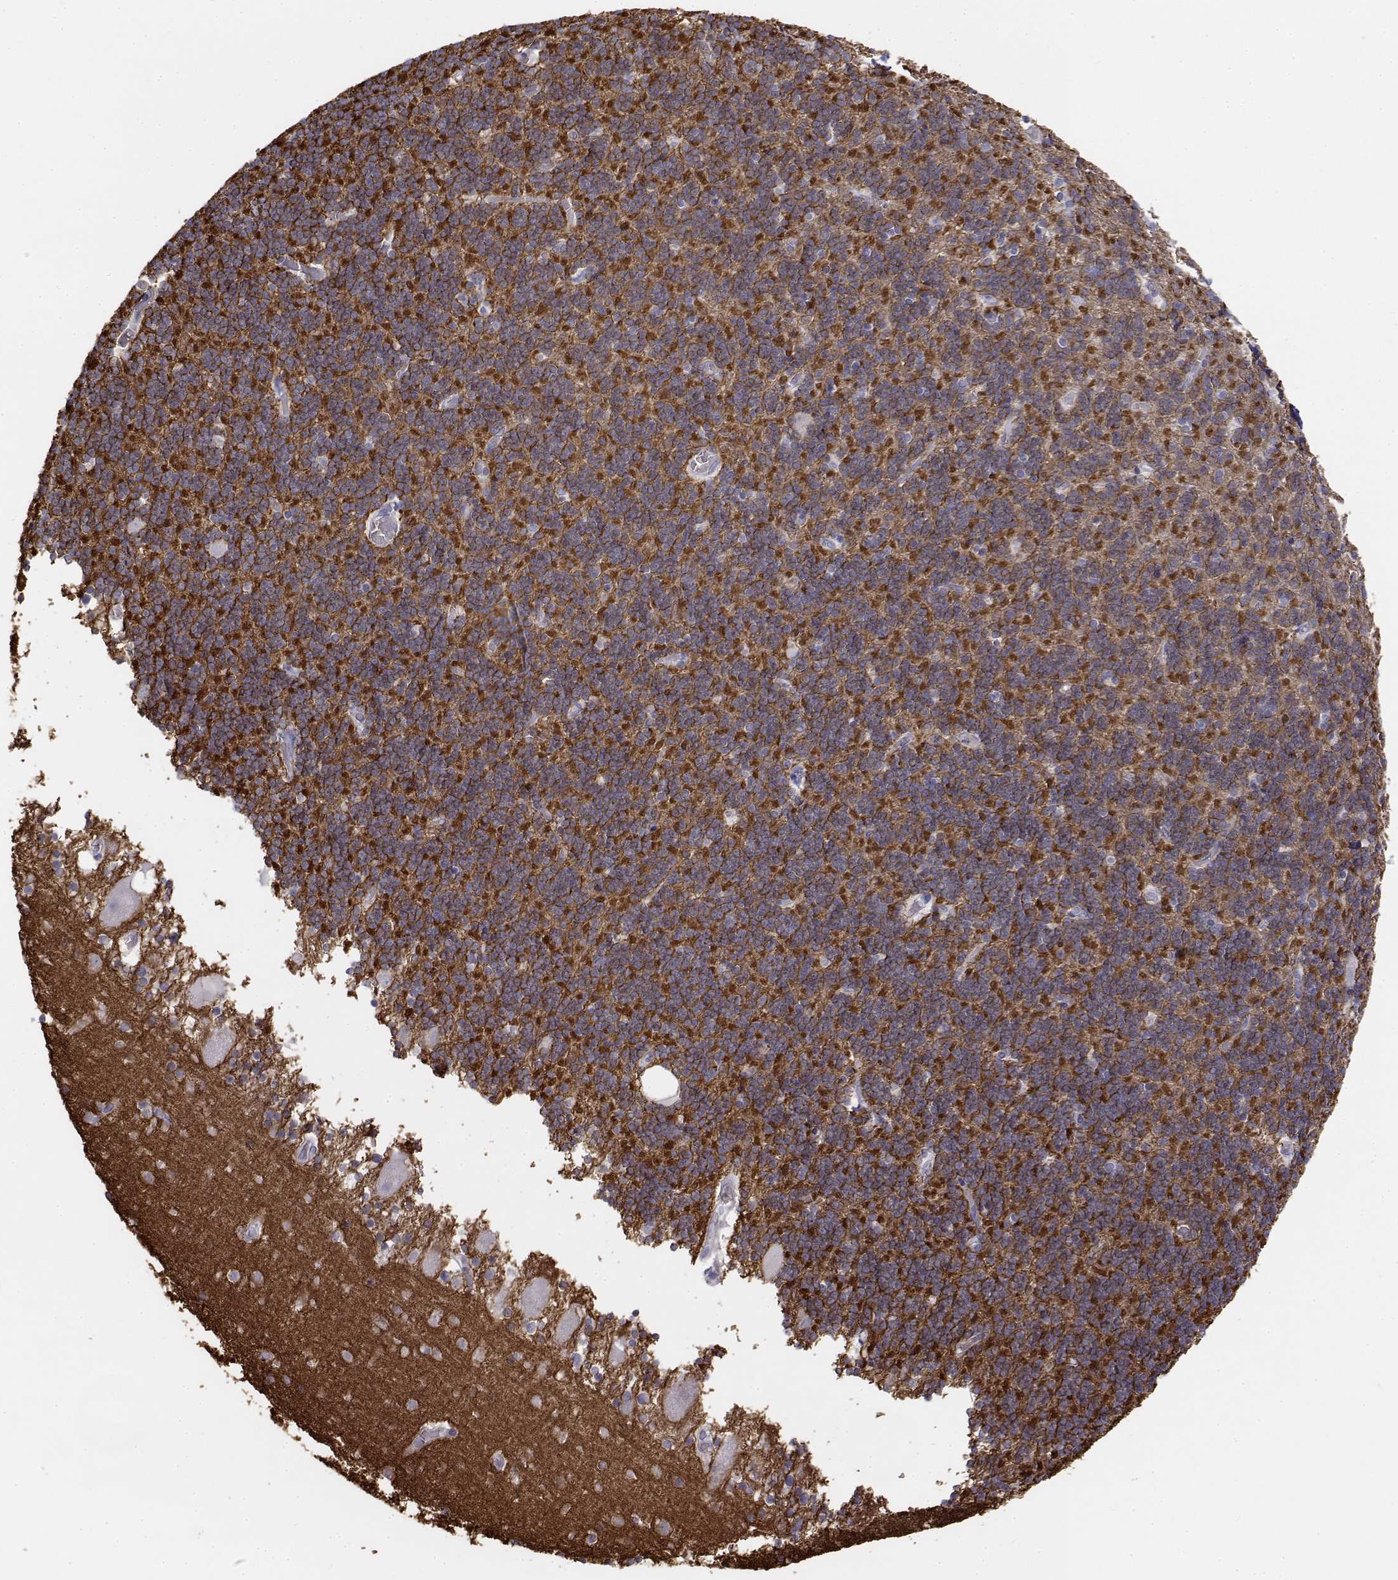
{"staining": {"intensity": "negative", "quantity": "none", "location": "none"}, "tissue": "cerebellum", "cell_type": "Cells in granular layer", "image_type": "normal", "snomed": [{"axis": "morphology", "description": "Normal tissue, NOS"}, {"axis": "topography", "description": "Cerebellum"}], "caption": "Cells in granular layer show no significant protein expression in normal cerebellum. The staining is performed using DAB (3,3'-diaminobenzidine) brown chromogen with nuclei counter-stained in using hematoxylin.", "gene": "CADM1", "patient": {"sex": "male", "age": 70}}